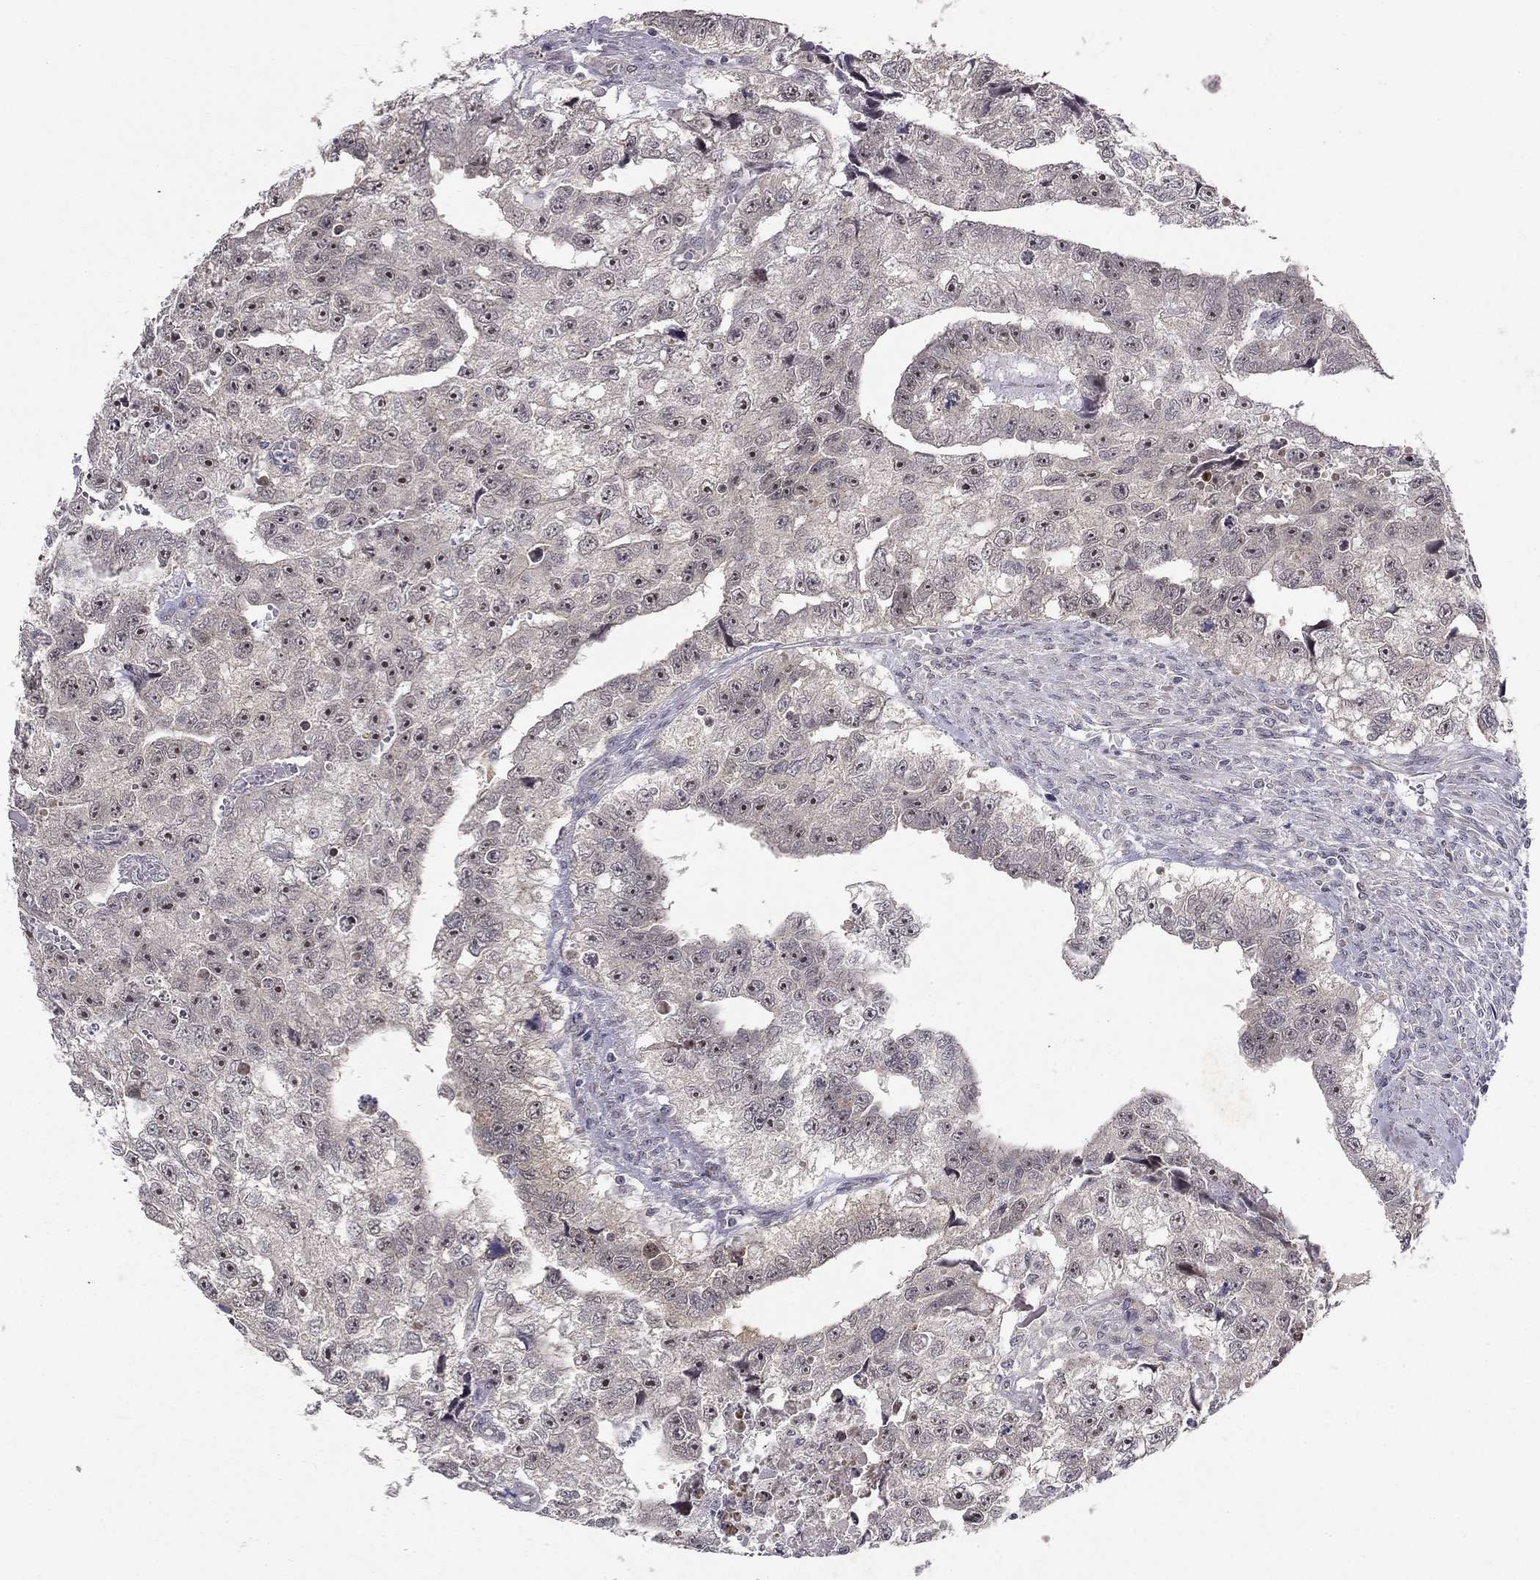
{"staining": {"intensity": "moderate", "quantity": "25%-75%", "location": "nuclear"}, "tissue": "testis cancer", "cell_type": "Tumor cells", "image_type": "cancer", "snomed": [{"axis": "morphology", "description": "Carcinoma, Embryonal, NOS"}, {"axis": "morphology", "description": "Teratoma, malignant, NOS"}, {"axis": "topography", "description": "Testis"}], "caption": "Brown immunohistochemical staining in testis cancer exhibits moderate nuclear staining in about 25%-75% of tumor cells.", "gene": "STXBP6", "patient": {"sex": "male", "age": 44}}